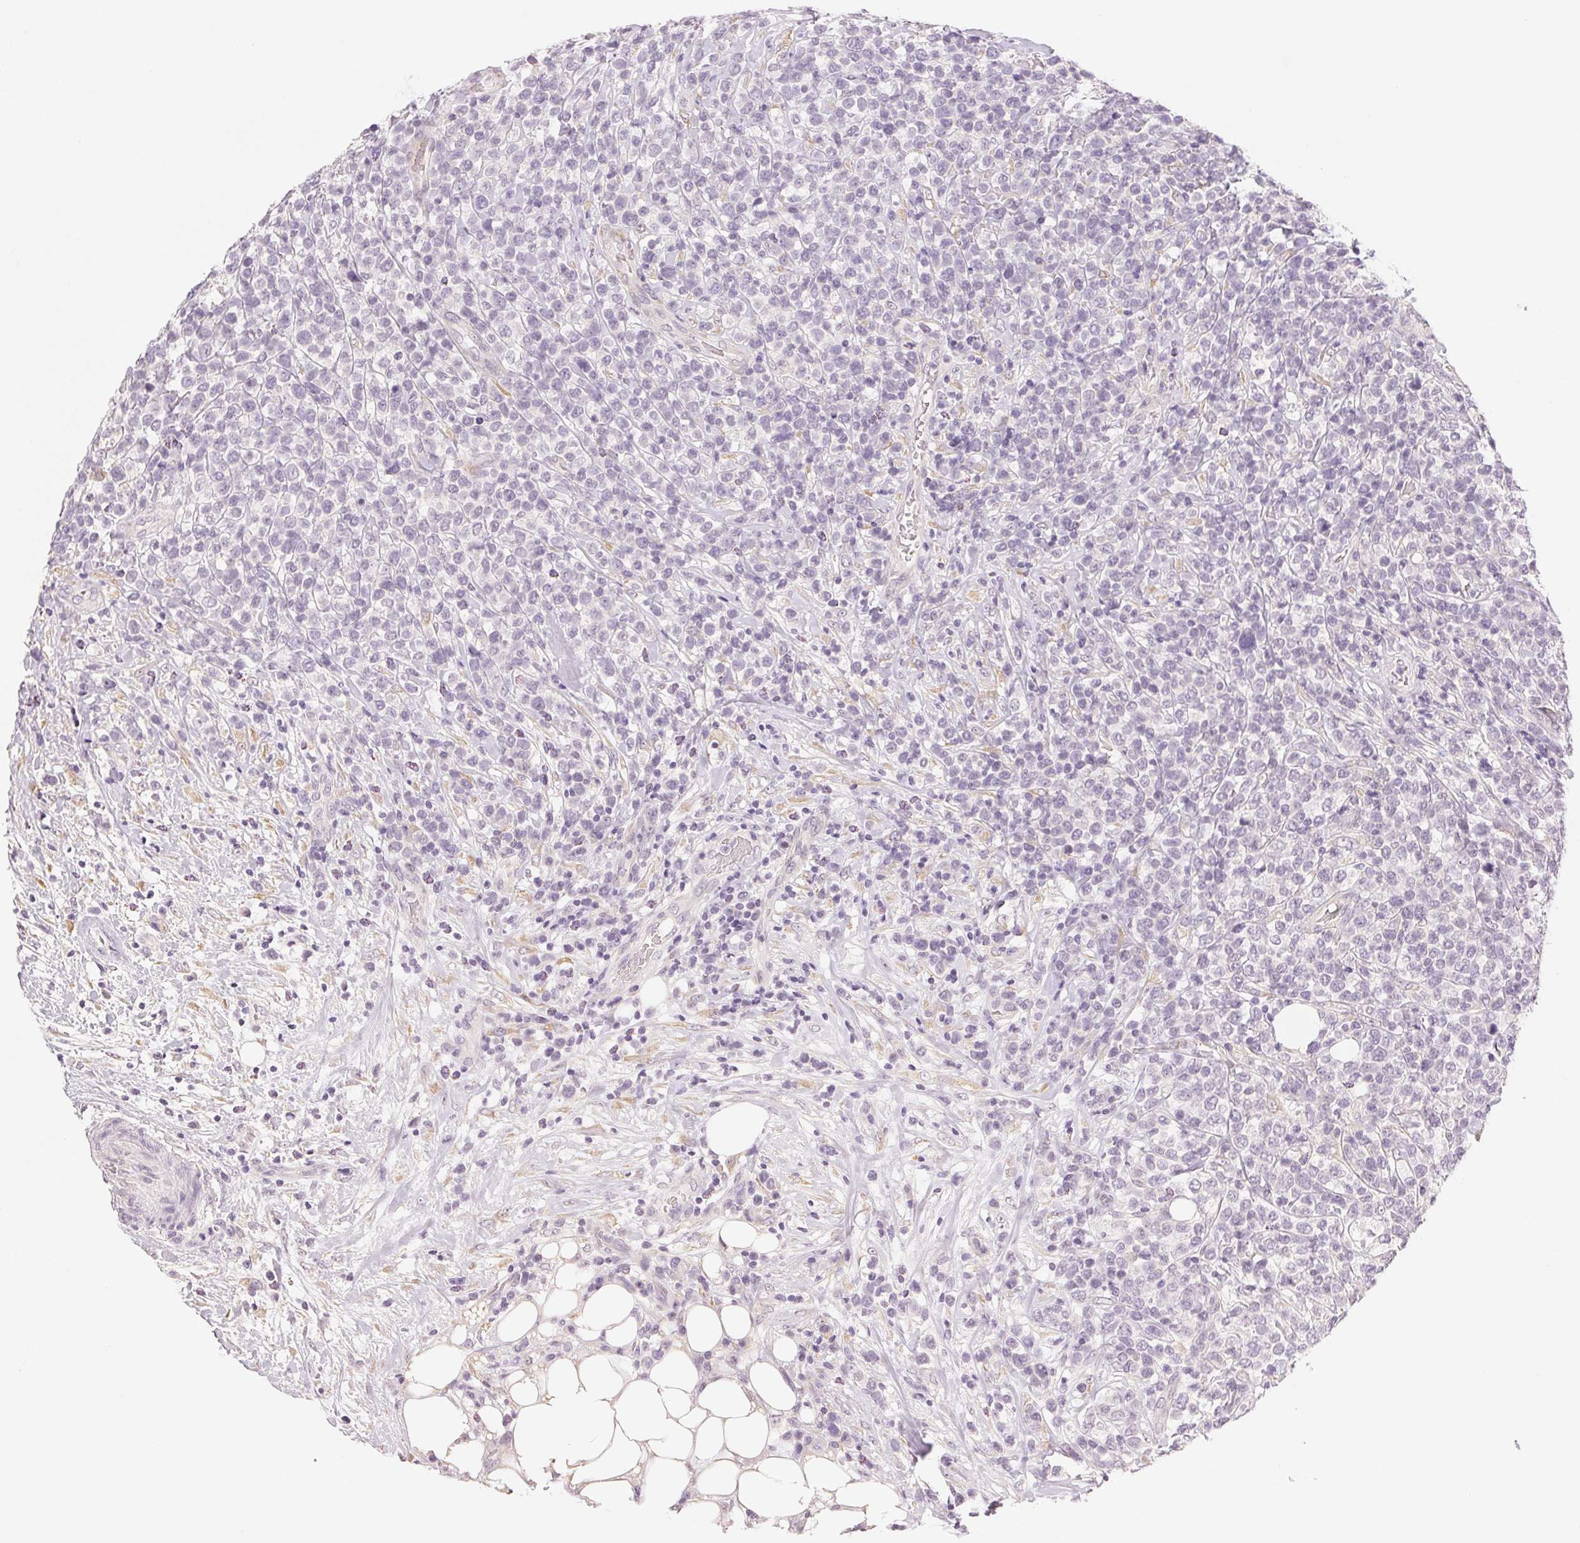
{"staining": {"intensity": "negative", "quantity": "none", "location": "none"}, "tissue": "lymphoma", "cell_type": "Tumor cells", "image_type": "cancer", "snomed": [{"axis": "morphology", "description": "Malignant lymphoma, non-Hodgkin's type, High grade"}, {"axis": "topography", "description": "Soft tissue"}], "caption": "High power microscopy histopathology image of an immunohistochemistry micrograph of lymphoma, revealing no significant staining in tumor cells.", "gene": "MAP1LC3A", "patient": {"sex": "female", "age": 56}}